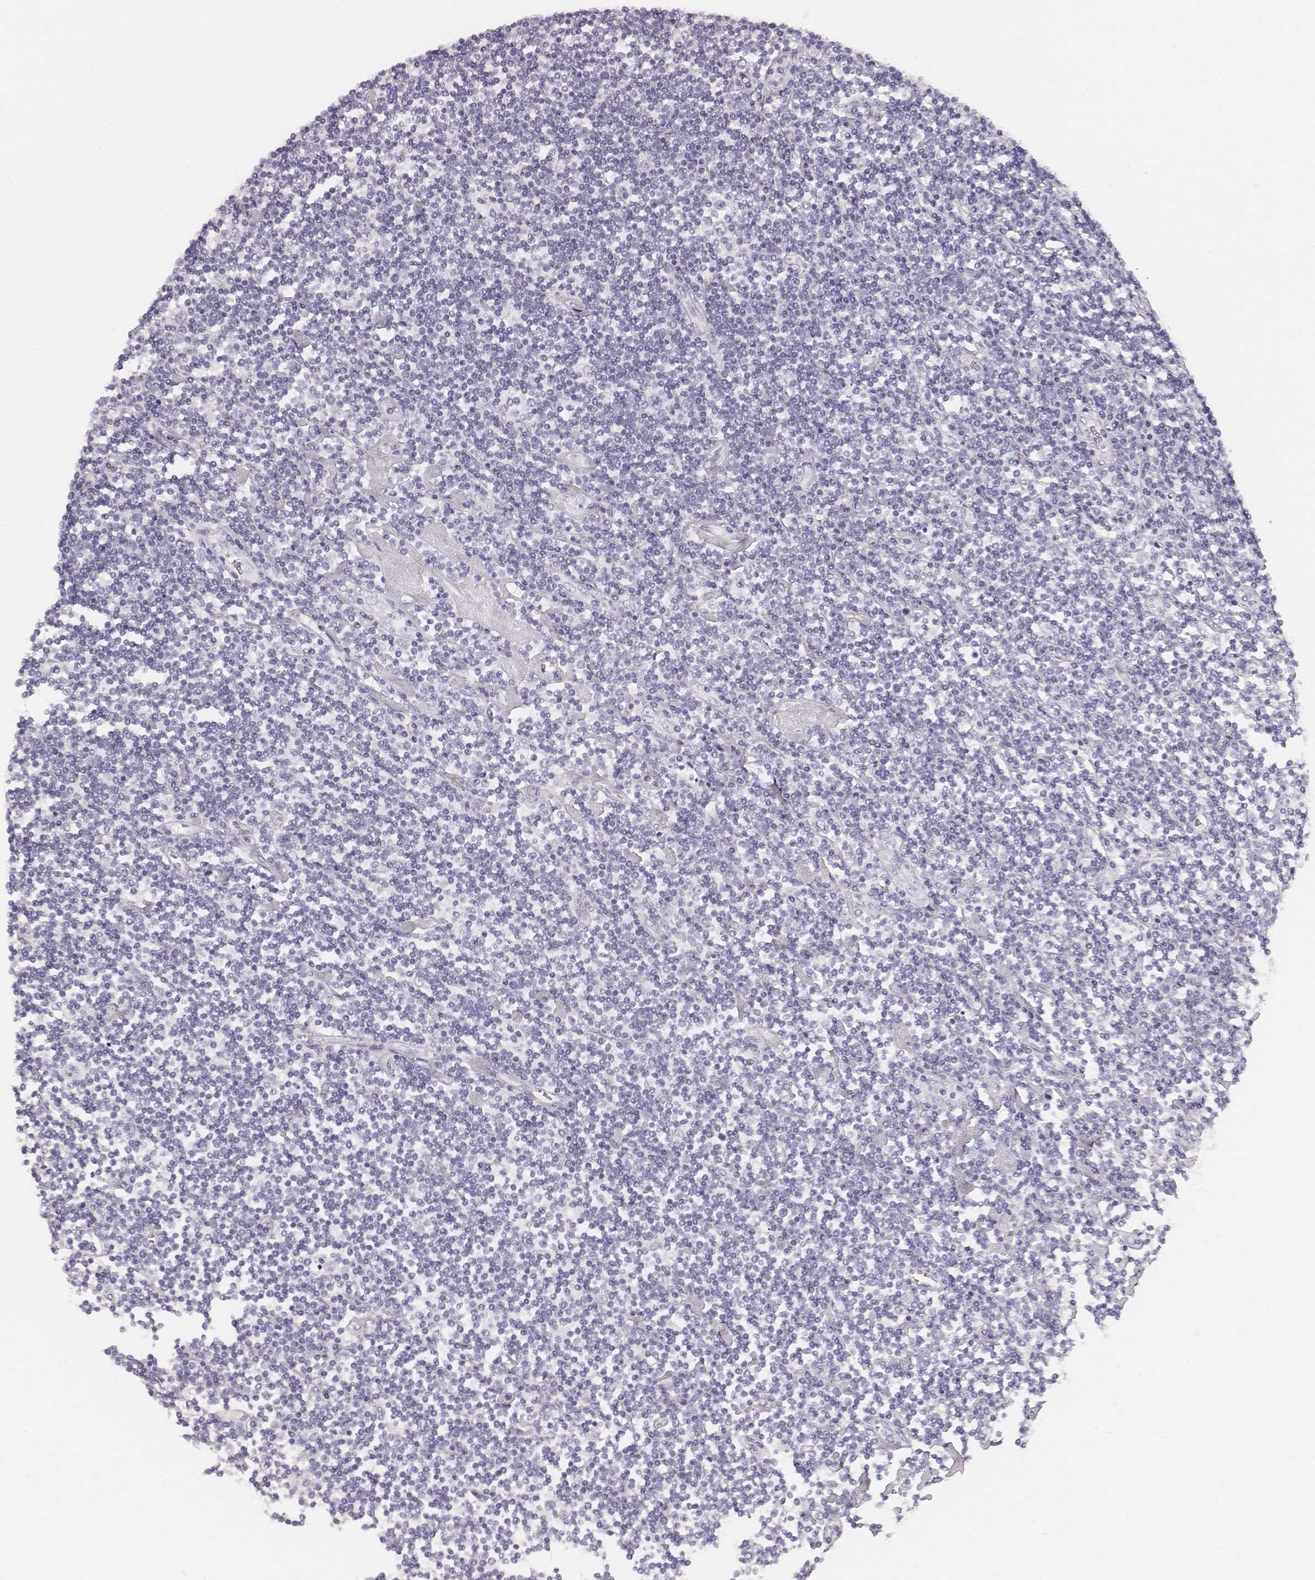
{"staining": {"intensity": "negative", "quantity": "none", "location": "none"}, "tissue": "lymphoma", "cell_type": "Tumor cells", "image_type": "cancer", "snomed": [{"axis": "morphology", "description": "Hodgkin's disease, NOS"}, {"axis": "topography", "description": "Lymph node"}], "caption": "Immunohistochemistry of human Hodgkin's disease shows no expression in tumor cells. (IHC, brightfield microscopy, high magnification).", "gene": "HNF4G", "patient": {"sex": "male", "age": 40}}